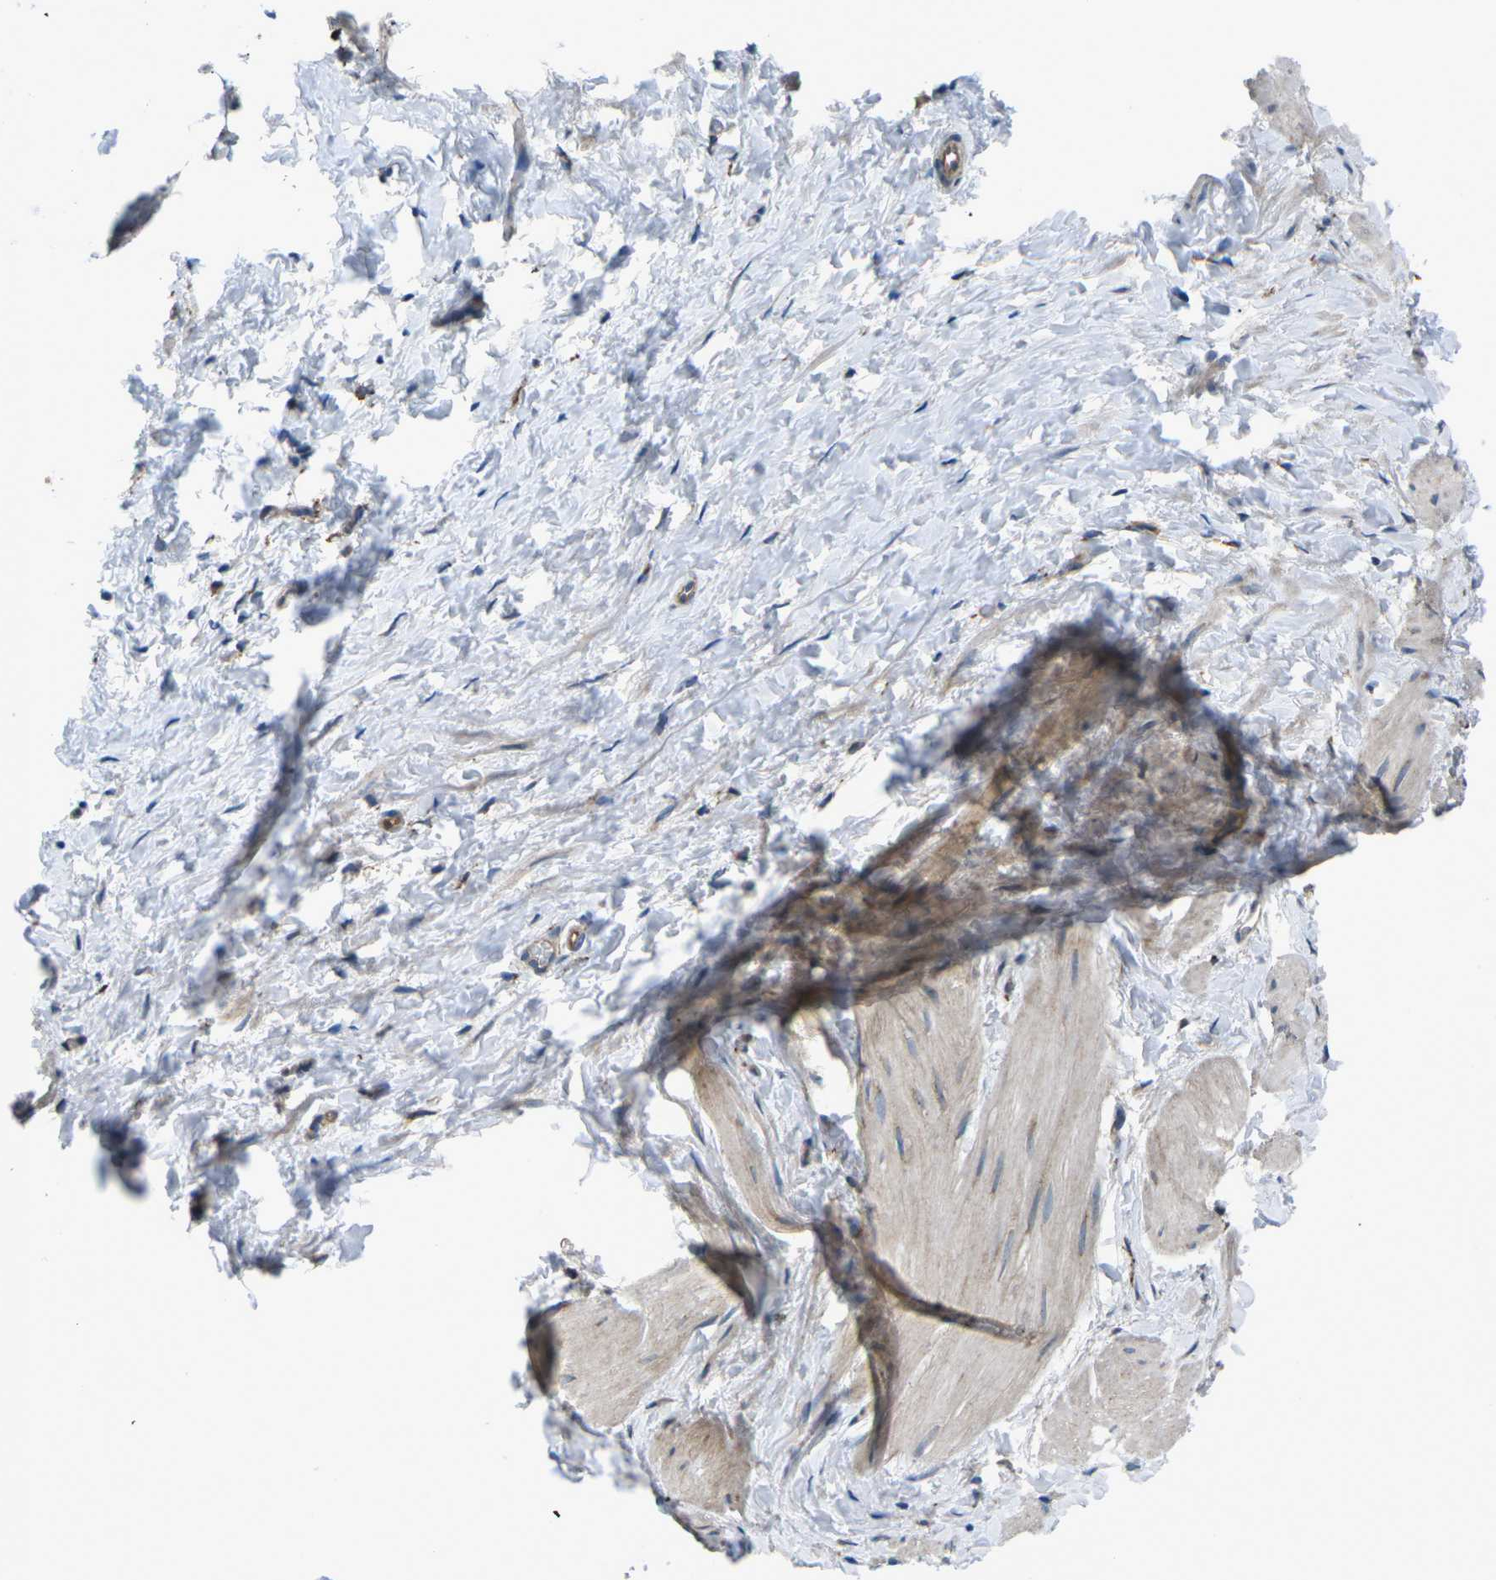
{"staining": {"intensity": "weak", "quantity": "<25%", "location": "cytoplasmic/membranous"}, "tissue": "smooth muscle", "cell_type": "Smooth muscle cells", "image_type": "normal", "snomed": [{"axis": "morphology", "description": "Normal tissue, NOS"}, {"axis": "topography", "description": "Smooth muscle"}], "caption": "High power microscopy micrograph of an IHC micrograph of normal smooth muscle, revealing no significant positivity in smooth muscle cells. Brightfield microscopy of immunohistochemistry (IHC) stained with DAB (3,3'-diaminobenzidine) (brown) and hematoxylin (blue), captured at high magnification.", "gene": "CDK17", "patient": {"sex": "male", "age": 16}}